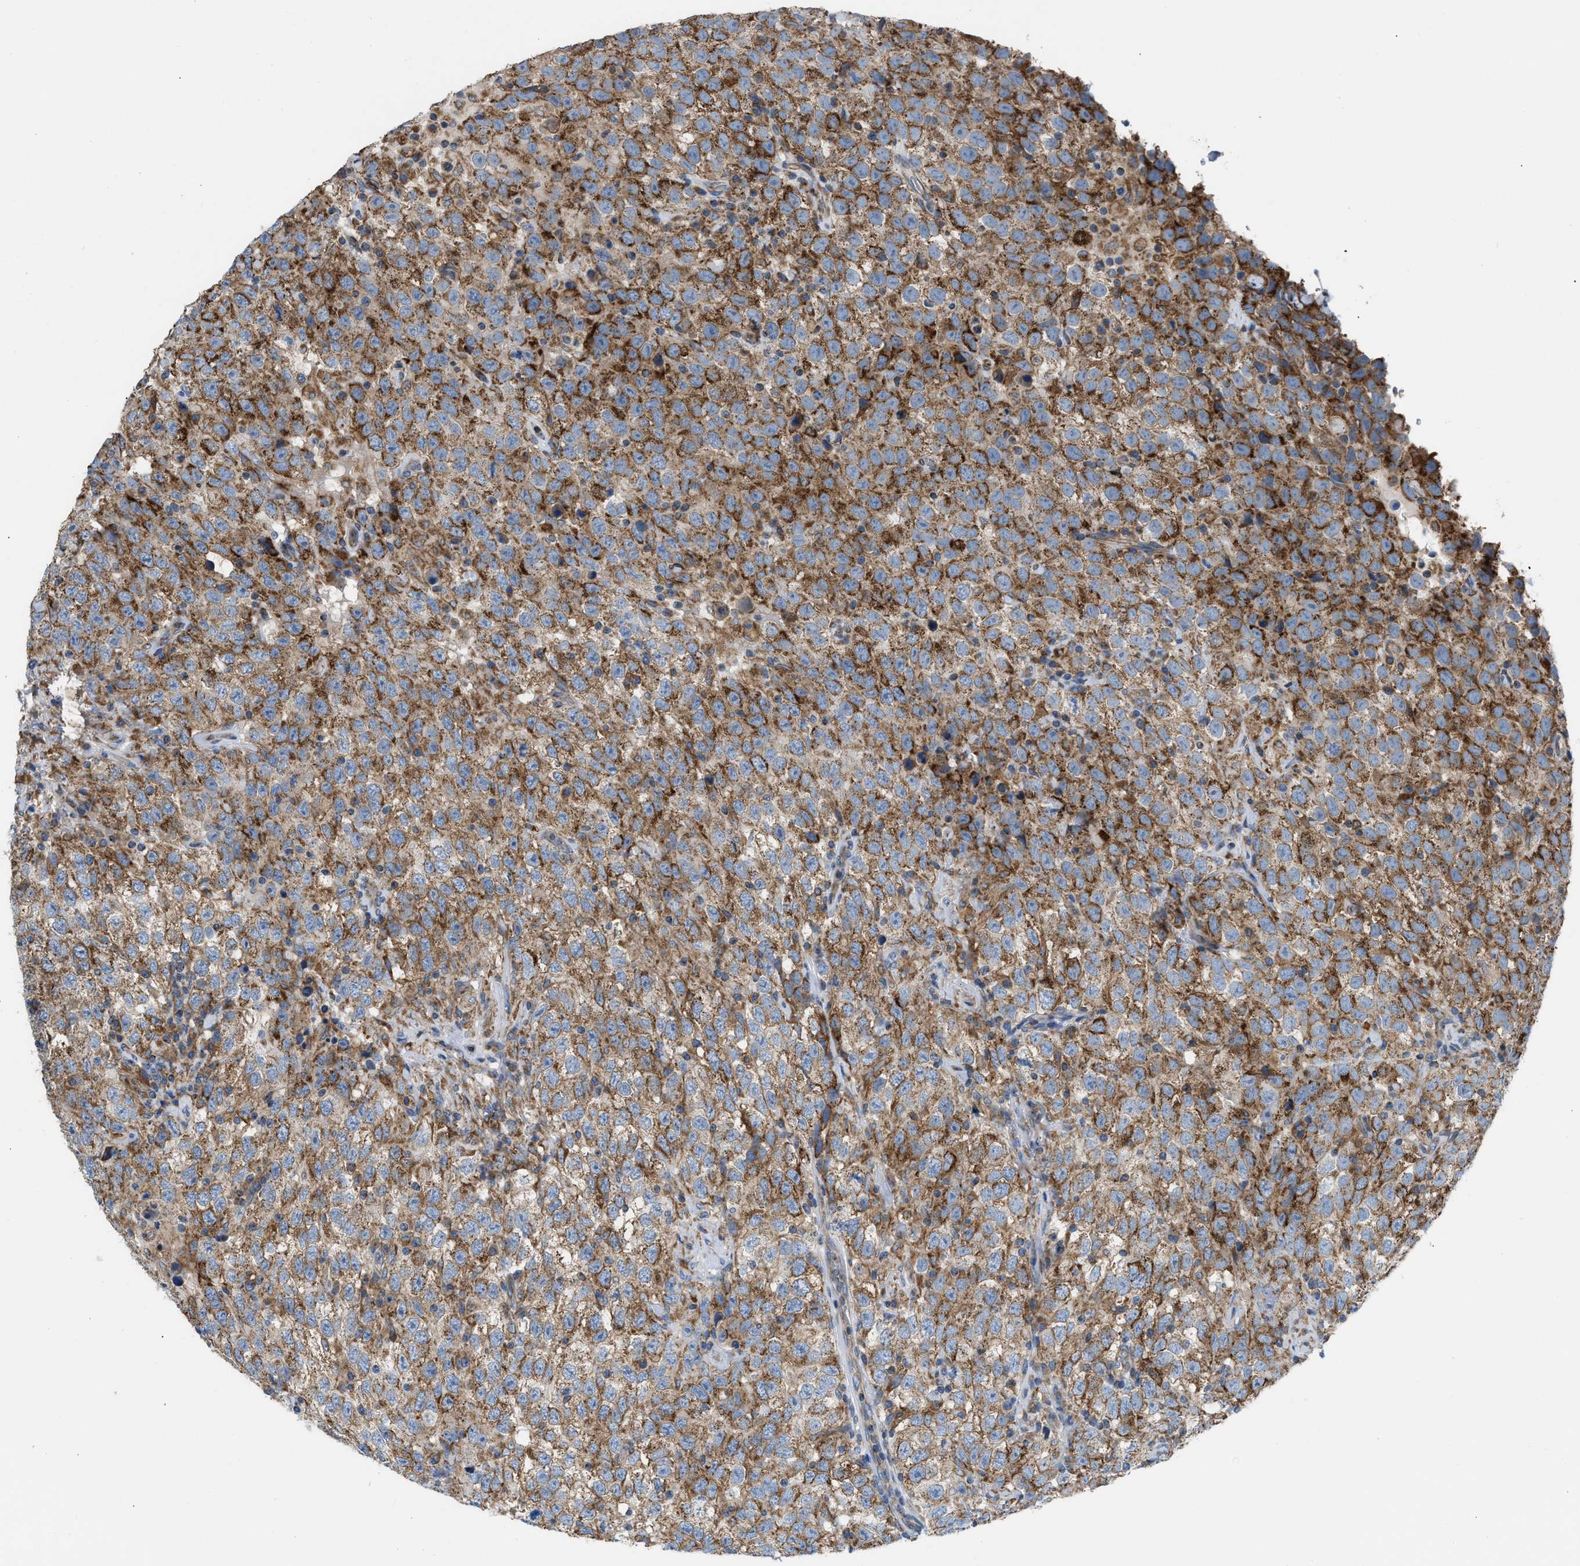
{"staining": {"intensity": "moderate", "quantity": ">75%", "location": "cytoplasmic/membranous"}, "tissue": "testis cancer", "cell_type": "Tumor cells", "image_type": "cancer", "snomed": [{"axis": "morphology", "description": "Seminoma, NOS"}, {"axis": "topography", "description": "Testis"}], "caption": "A high-resolution micrograph shows immunohistochemistry (IHC) staining of testis seminoma, which exhibits moderate cytoplasmic/membranous positivity in approximately >75% of tumor cells. Immunohistochemistry stains the protein in brown and the nuclei are stained blue.", "gene": "SLC10A3", "patient": {"sex": "male", "age": 41}}